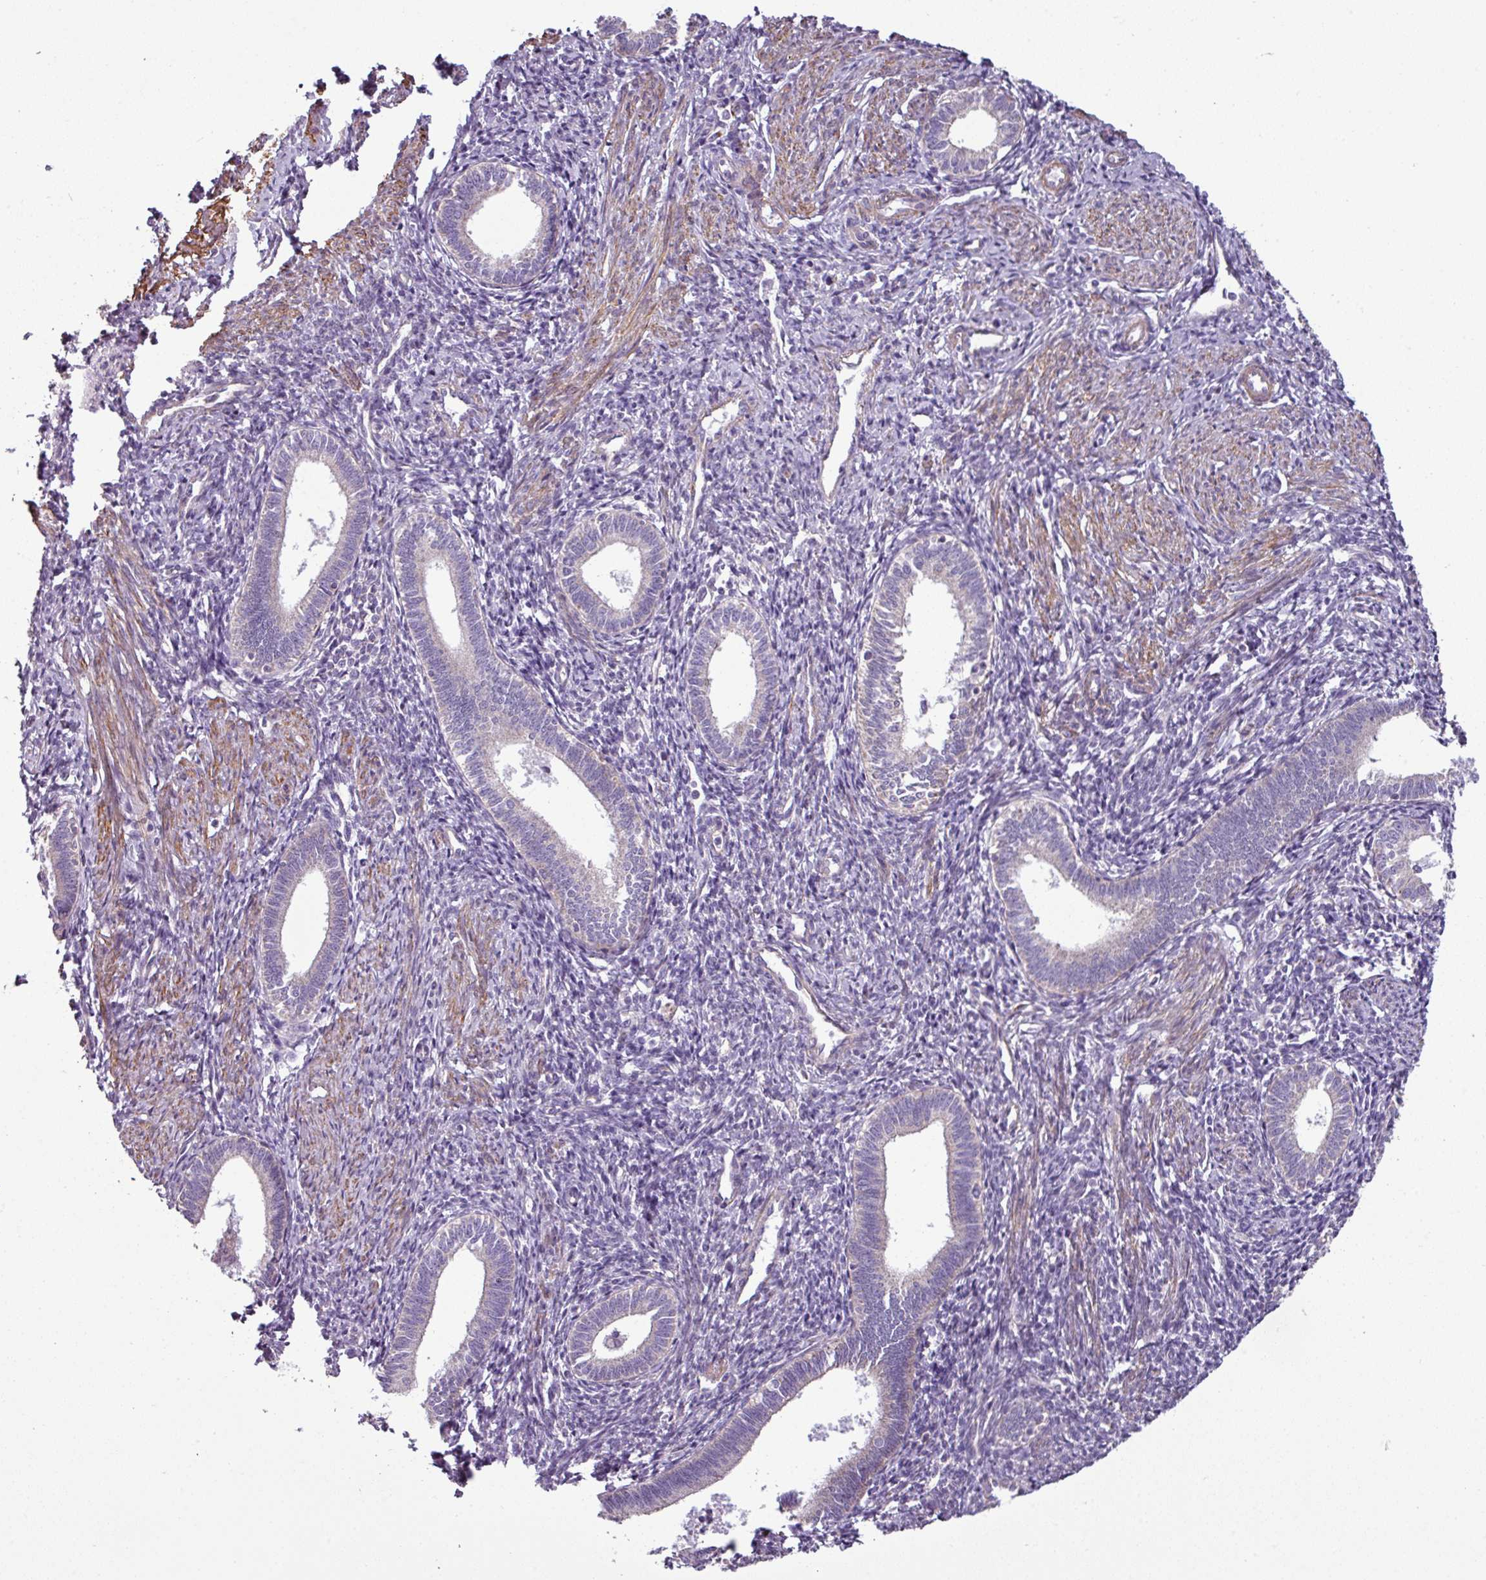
{"staining": {"intensity": "negative", "quantity": "none", "location": "none"}, "tissue": "endometrium", "cell_type": "Cells in endometrial stroma", "image_type": "normal", "snomed": [{"axis": "morphology", "description": "Normal tissue, NOS"}, {"axis": "topography", "description": "Endometrium"}], "caption": "Endometrium stained for a protein using immunohistochemistry (IHC) shows no positivity cells in endometrial stroma.", "gene": "BTN2A2", "patient": {"sex": "female", "age": 41}}